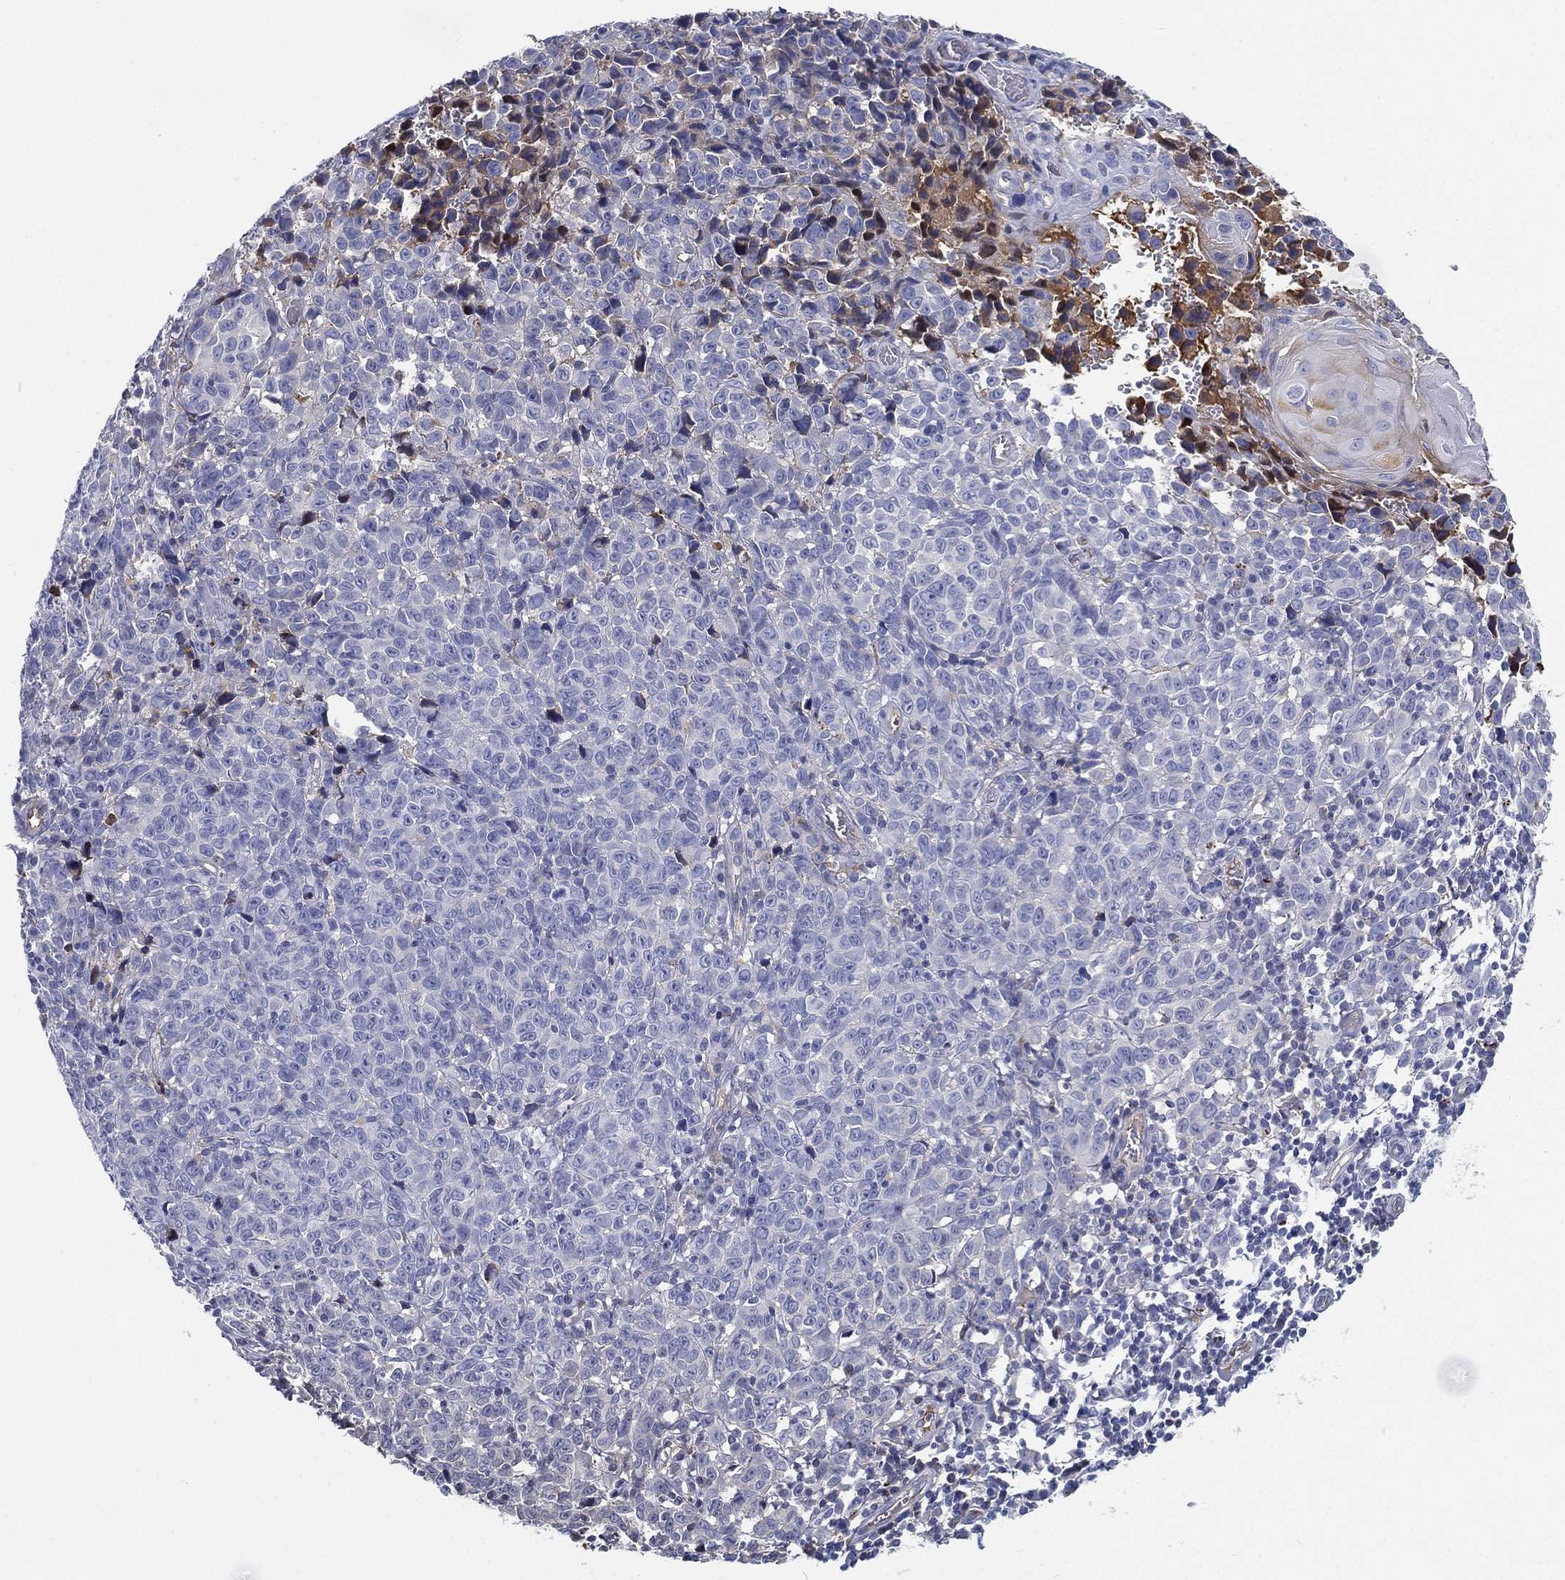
{"staining": {"intensity": "moderate", "quantity": "<25%", "location": "cytoplasmic/membranous"}, "tissue": "melanoma", "cell_type": "Tumor cells", "image_type": "cancer", "snomed": [{"axis": "morphology", "description": "Malignant melanoma, NOS"}, {"axis": "topography", "description": "Vulva, labia, clitoris and Bartholin´s gland, NO"}], "caption": "This photomicrograph demonstrates immunohistochemistry staining of human melanoma, with low moderate cytoplasmic/membranous positivity in approximately <25% of tumor cells.", "gene": "IFNB1", "patient": {"sex": "female", "age": 75}}